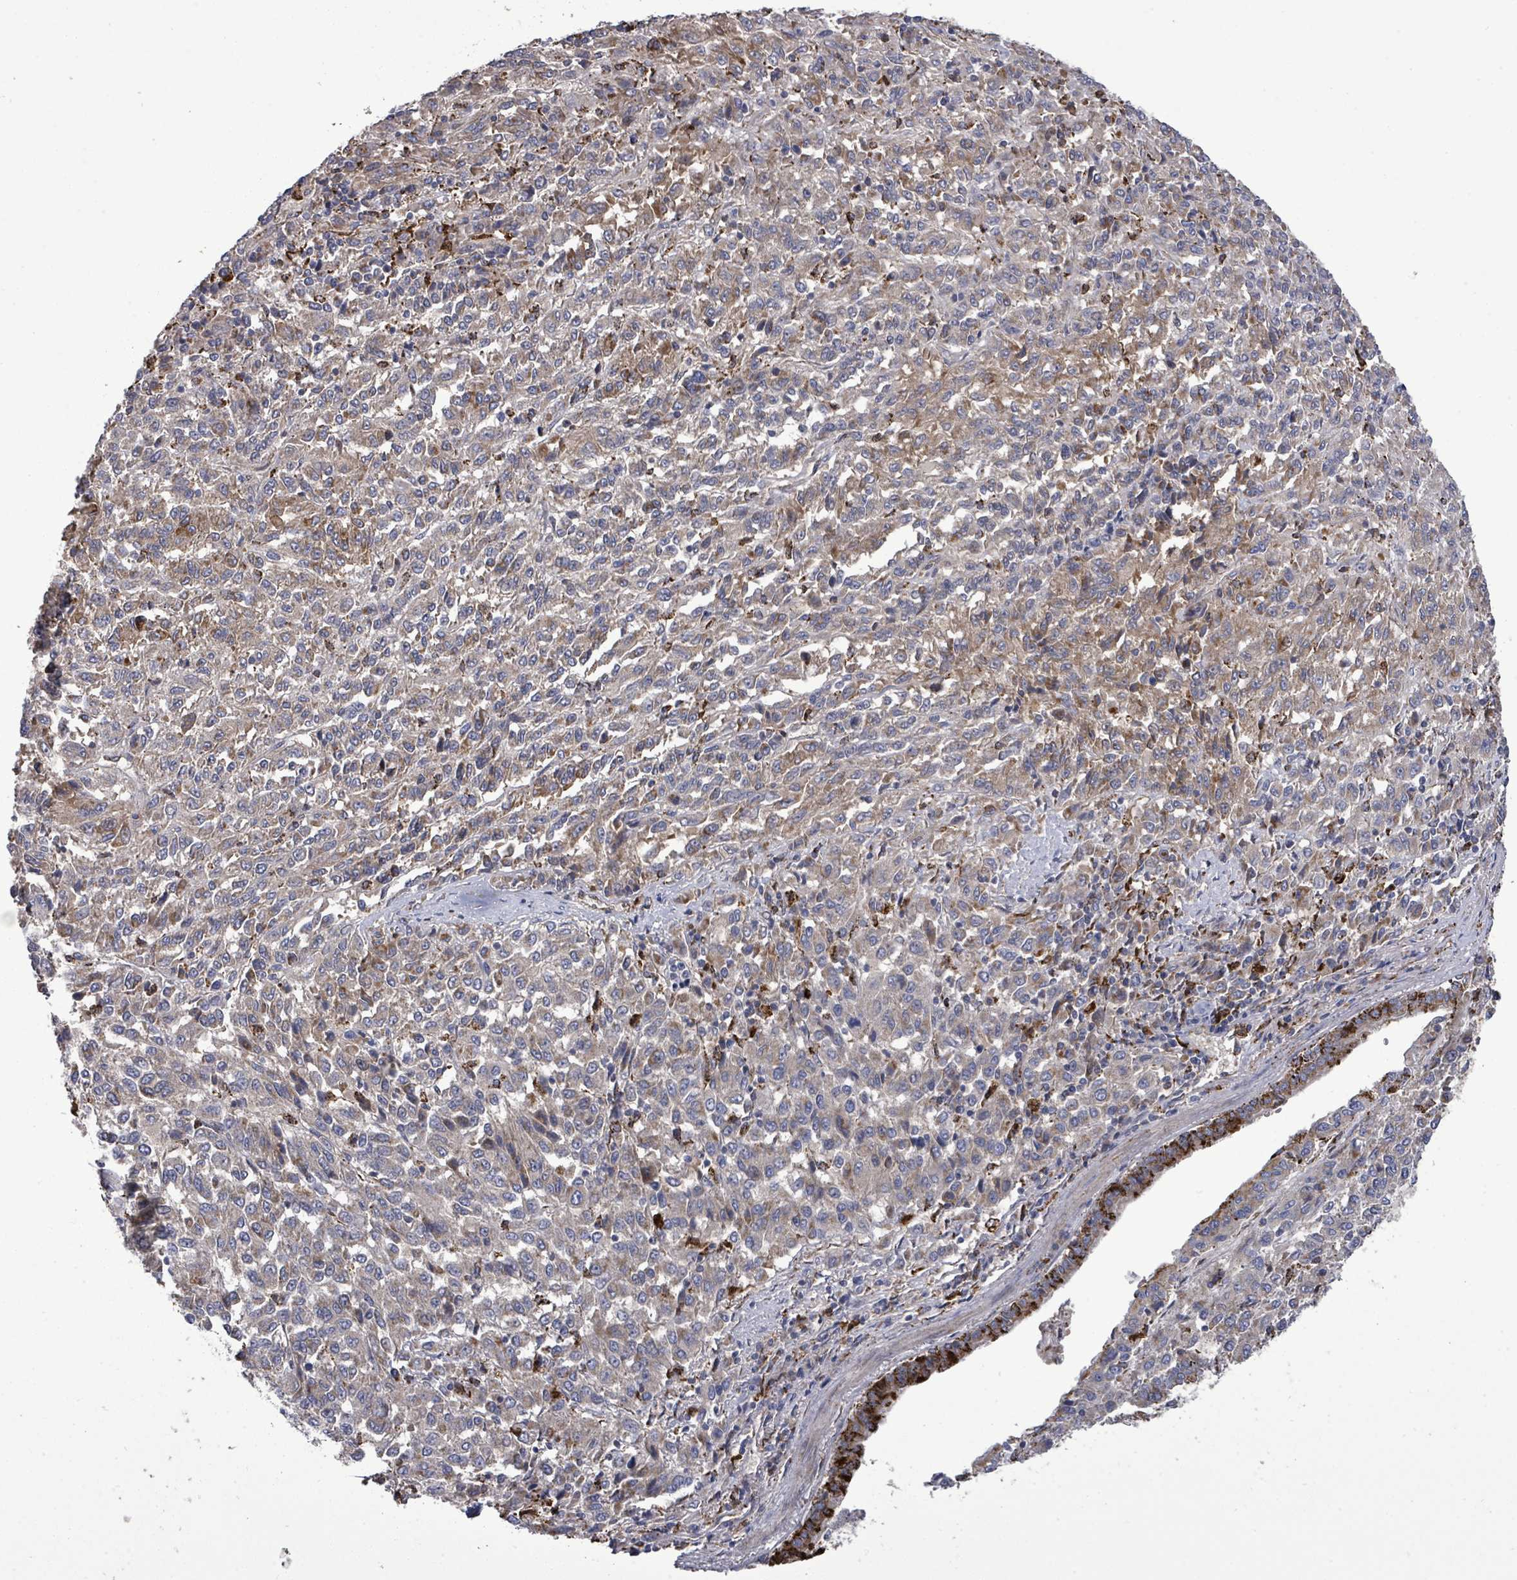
{"staining": {"intensity": "moderate", "quantity": "<25%", "location": "cytoplasmic/membranous"}, "tissue": "melanoma", "cell_type": "Tumor cells", "image_type": "cancer", "snomed": [{"axis": "morphology", "description": "Malignant melanoma, Metastatic site"}, {"axis": "topography", "description": "Lung"}], "caption": "A brown stain highlights moderate cytoplasmic/membranous expression of a protein in malignant melanoma (metastatic site) tumor cells. (brown staining indicates protein expression, while blue staining denotes nuclei).", "gene": "MTMR12", "patient": {"sex": "male", "age": 64}}